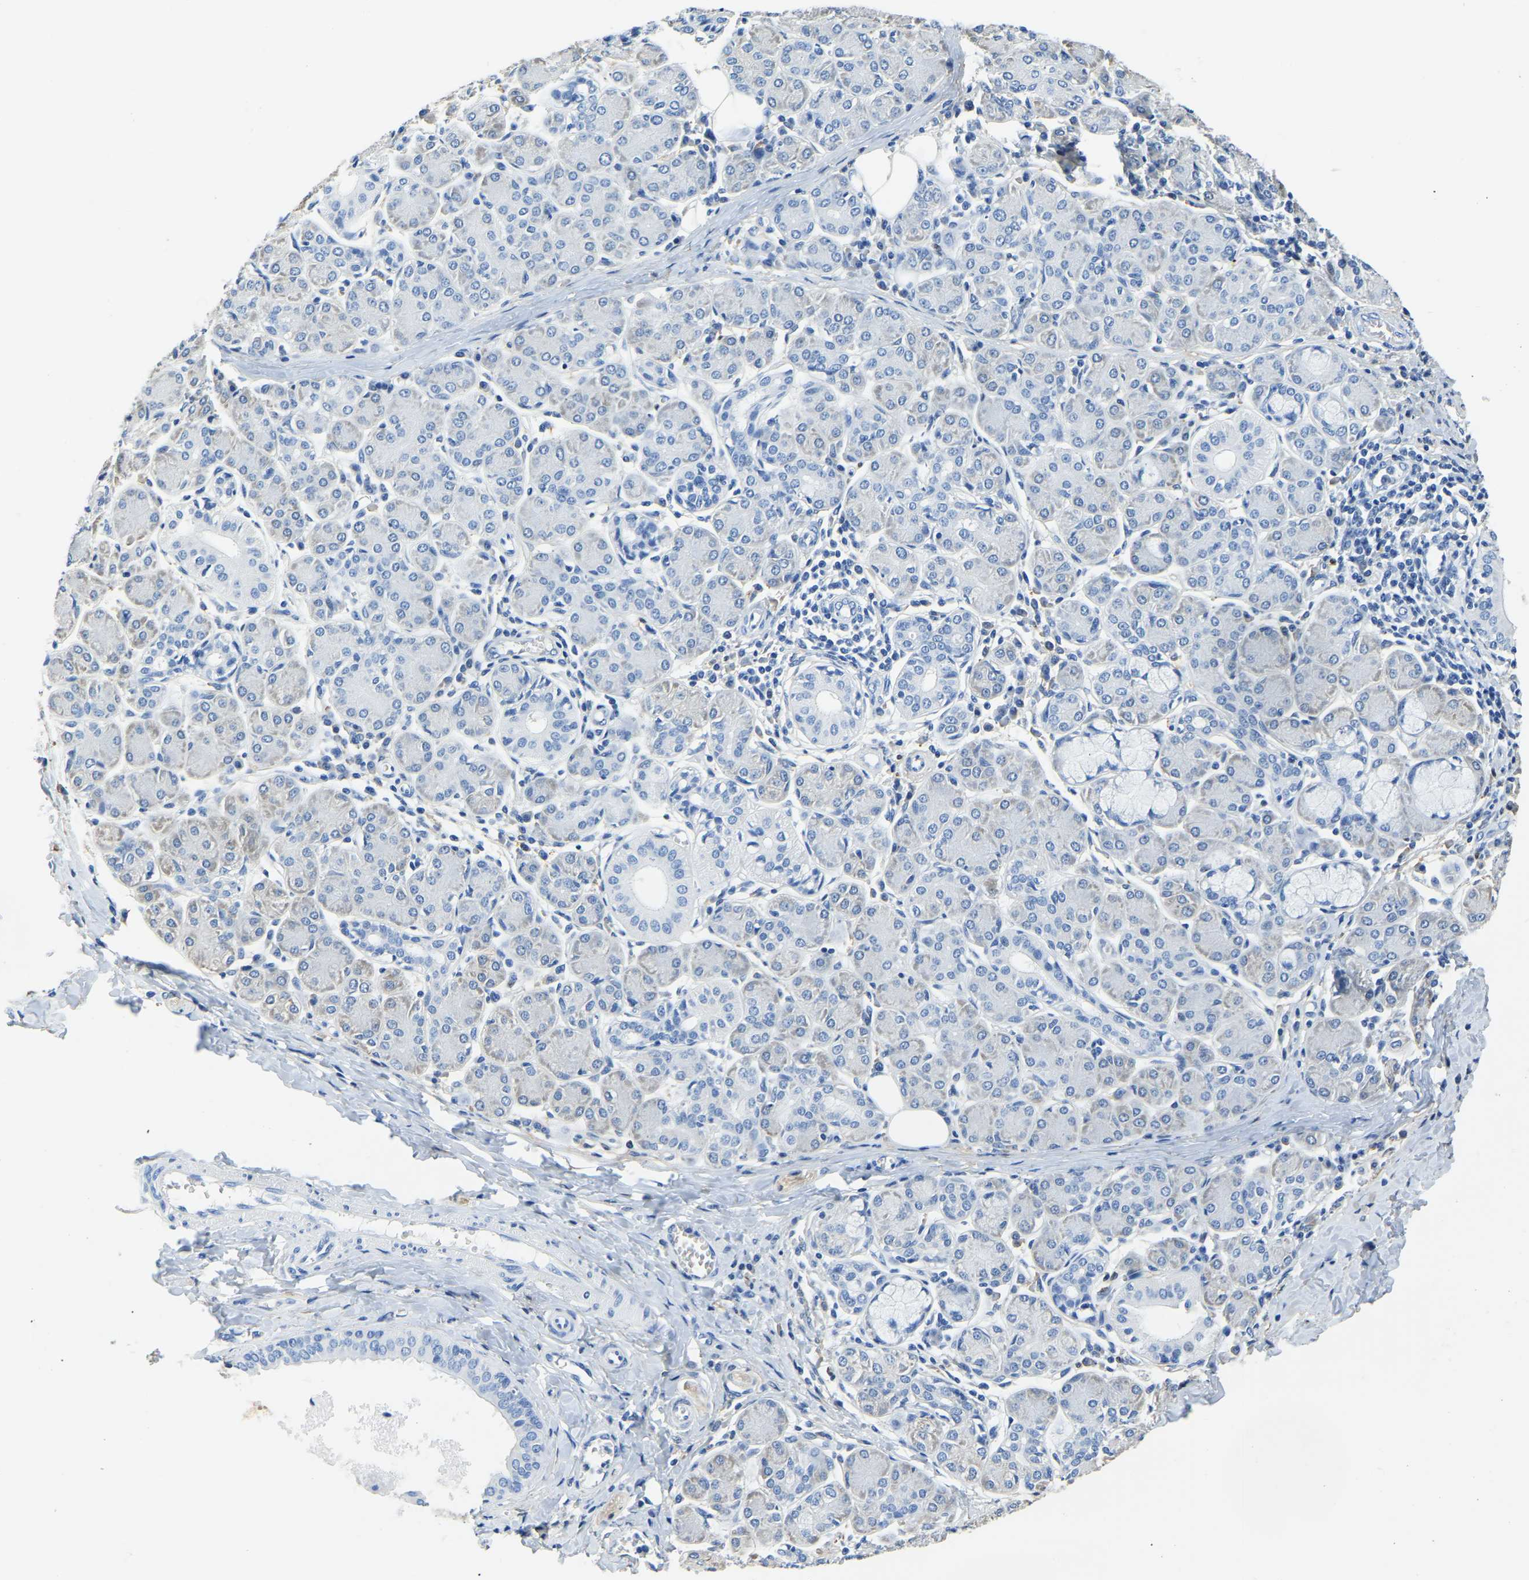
{"staining": {"intensity": "negative", "quantity": "none", "location": "none"}, "tissue": "salivary gland", "cell_type": "Glandular cells", "image_type": "normal", "snomed": [{"axis": "morphology", "description": "Normal tissue, NOS"}, {"axis": "morphology", "description": "Inflammation, NOS"}, {"axis": "topography", "description": "Lymph node"}, {"axis": "topography", "description": "Salivary gland"}], "caption": "DAB immunohistochemical staining of benign salivary gland demonstrates no significant staining in glandular cells. The staining is performed using DAB (3,3'-diaminobenzidine) brown chromogen with nuclei counter-stained in using hematoxylin.", "gene": "ZDHHC13", "patient": {"sex": "male", "age": 3}}